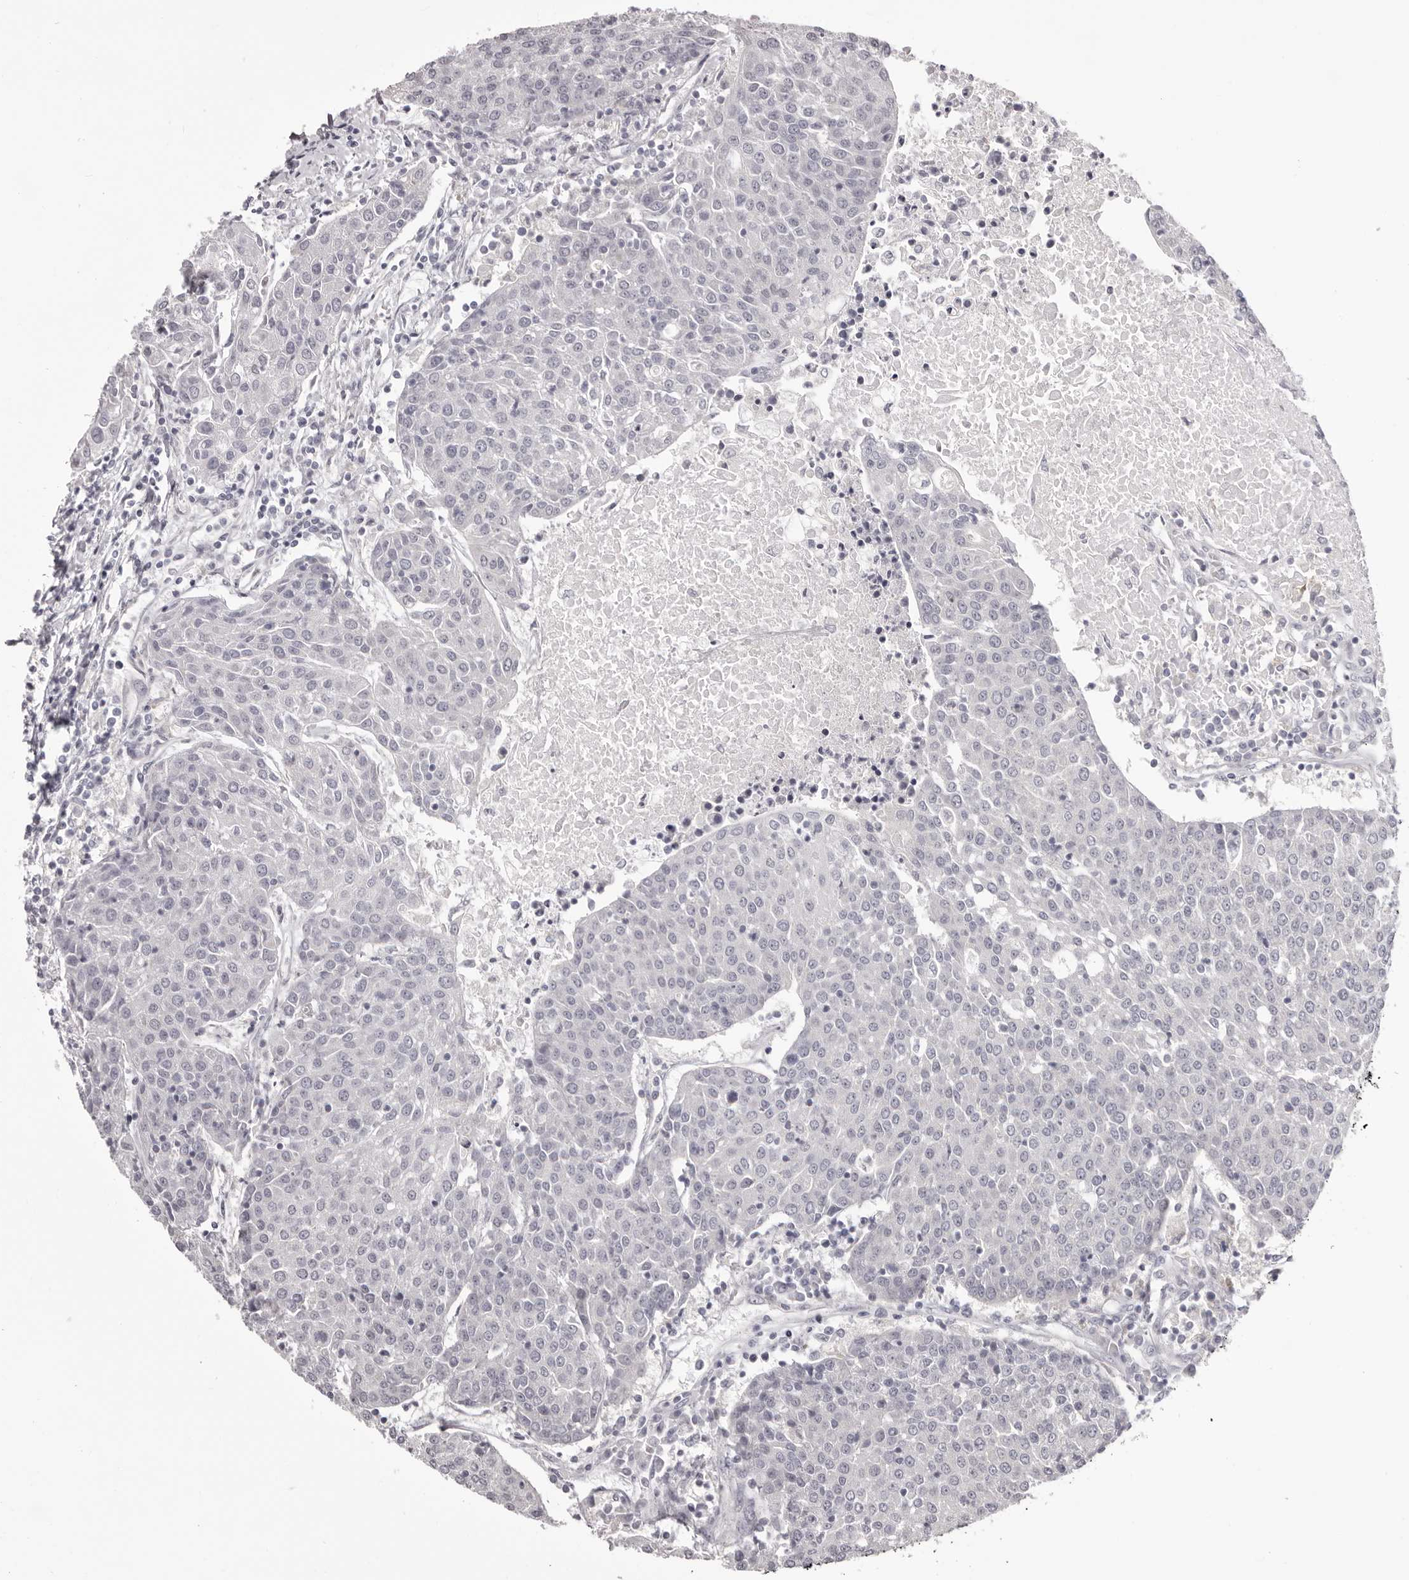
{"staining": {"intensity": "negative", "quantity": "none", "location": "none"}, "tissue": "urothelial cancer", "cell_type": "Tumor cells", "image_type": "cancer", "snomed": [{"axis": "morphology", "description": "Urothelial carcinoma, High grade"}, {"axis": "topography", "description": "Urinary bladder"}], "caption": "Immunohistochemical staining of urothelial cancer shows no significant positivity in tumor cells.", "gene": "OTUD3", "patient": {"sex": "female", "age": 85}}